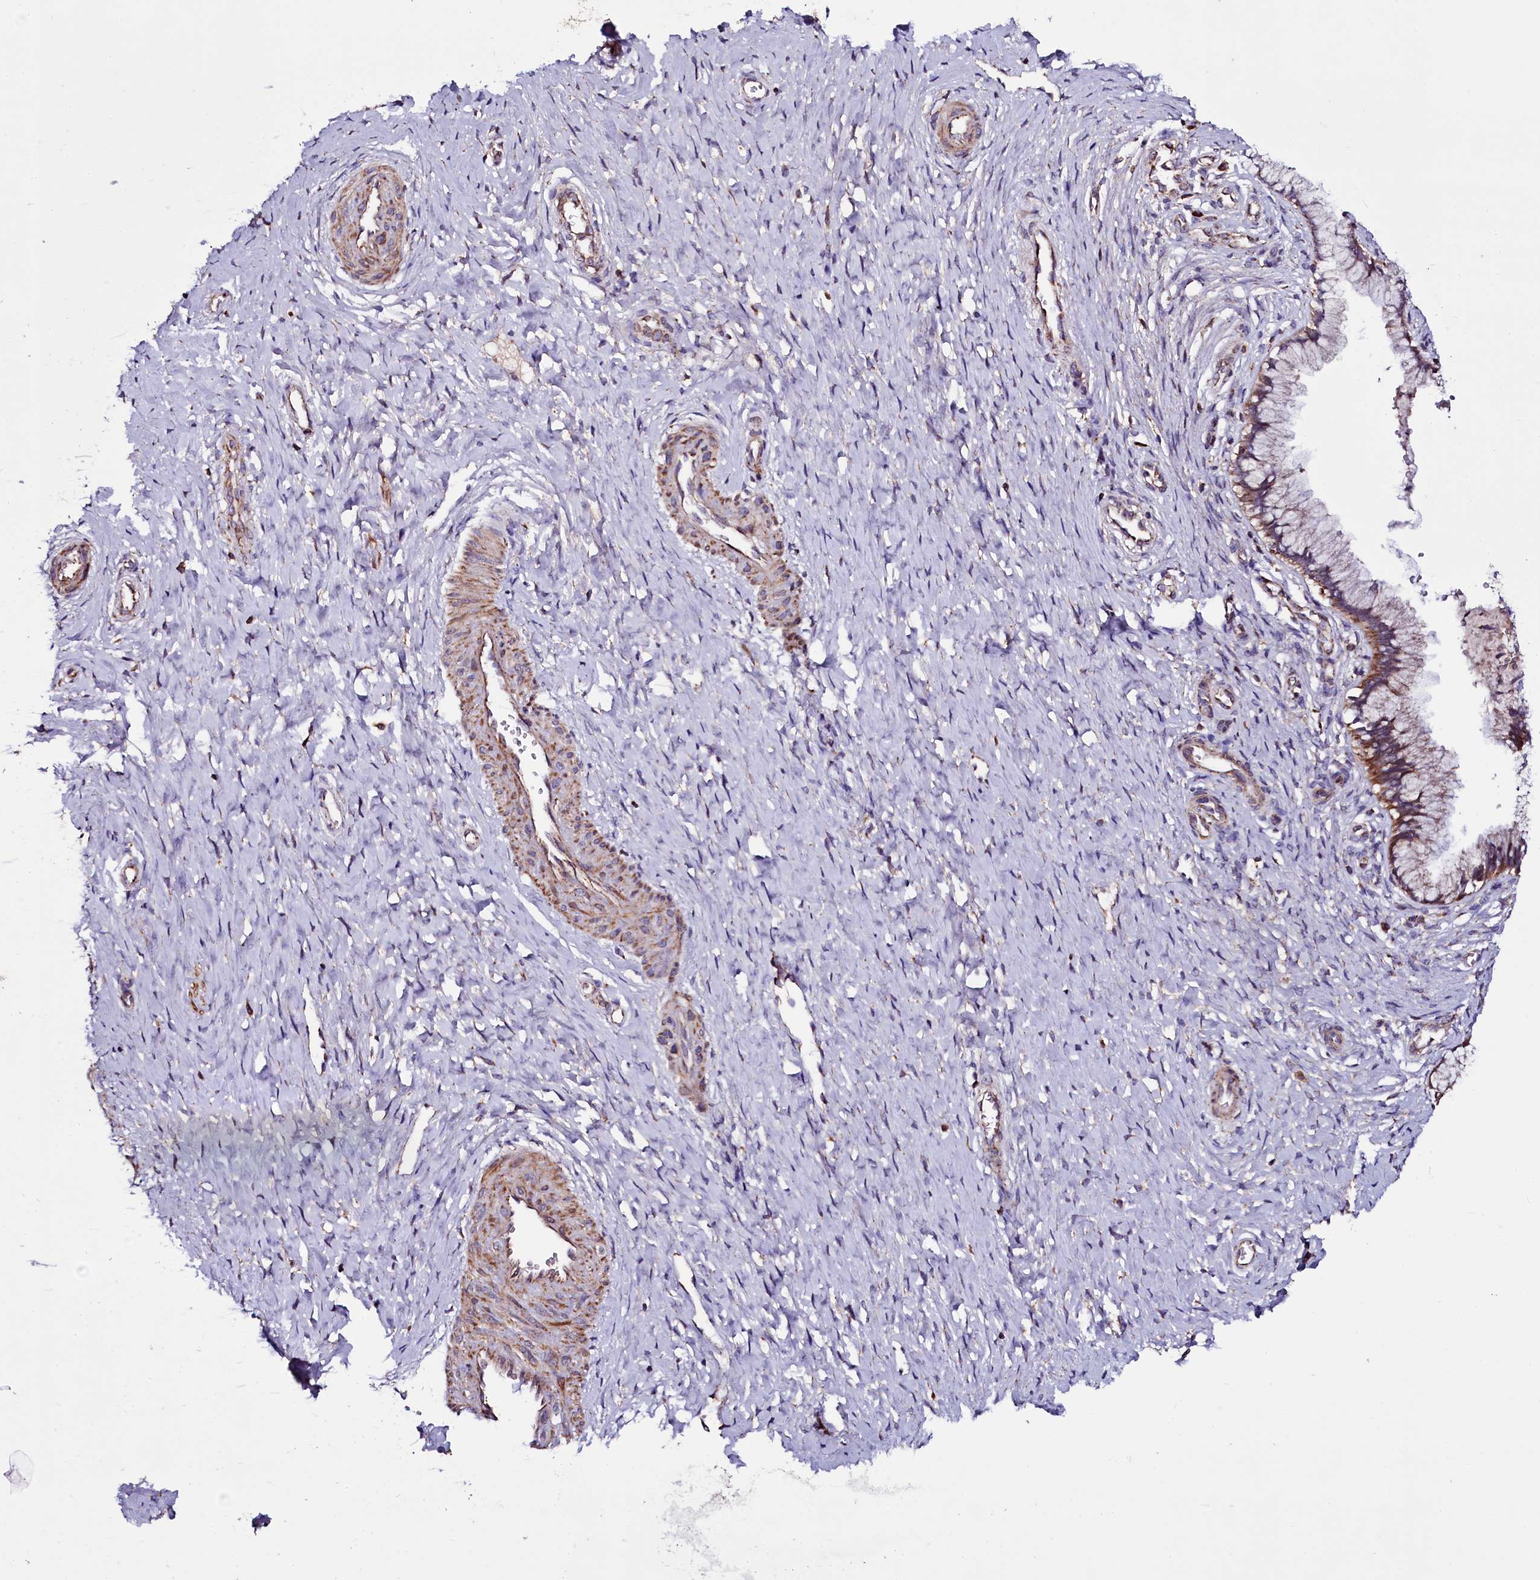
{"staining": {"intensity": "moderate", "quantity": ">75%", "location": "cytoplasmic/membranous,nuclear"}, "tissue": "cervix", "cell_type": "Glandular cells", "image_type": "normal", "snomed": [{"axis": "morphology", "description": "Normal tissue, NOS"}, {"axis": "topography", "description": "Cervix"}], "caption": "Protein expression analysis of unremarkable human cervix reveals moderate cytoplasmic/membranous,nuclear staining in approximately >75% of glandular cells. The staining was performed using DAB (3,3'-diaminobenzidine), with brown indicating positive protein expression. Nuclei are stained blue with hematoxylin.", "gene": "NAA80", "patient": {"sex": "female", "age": 36}}